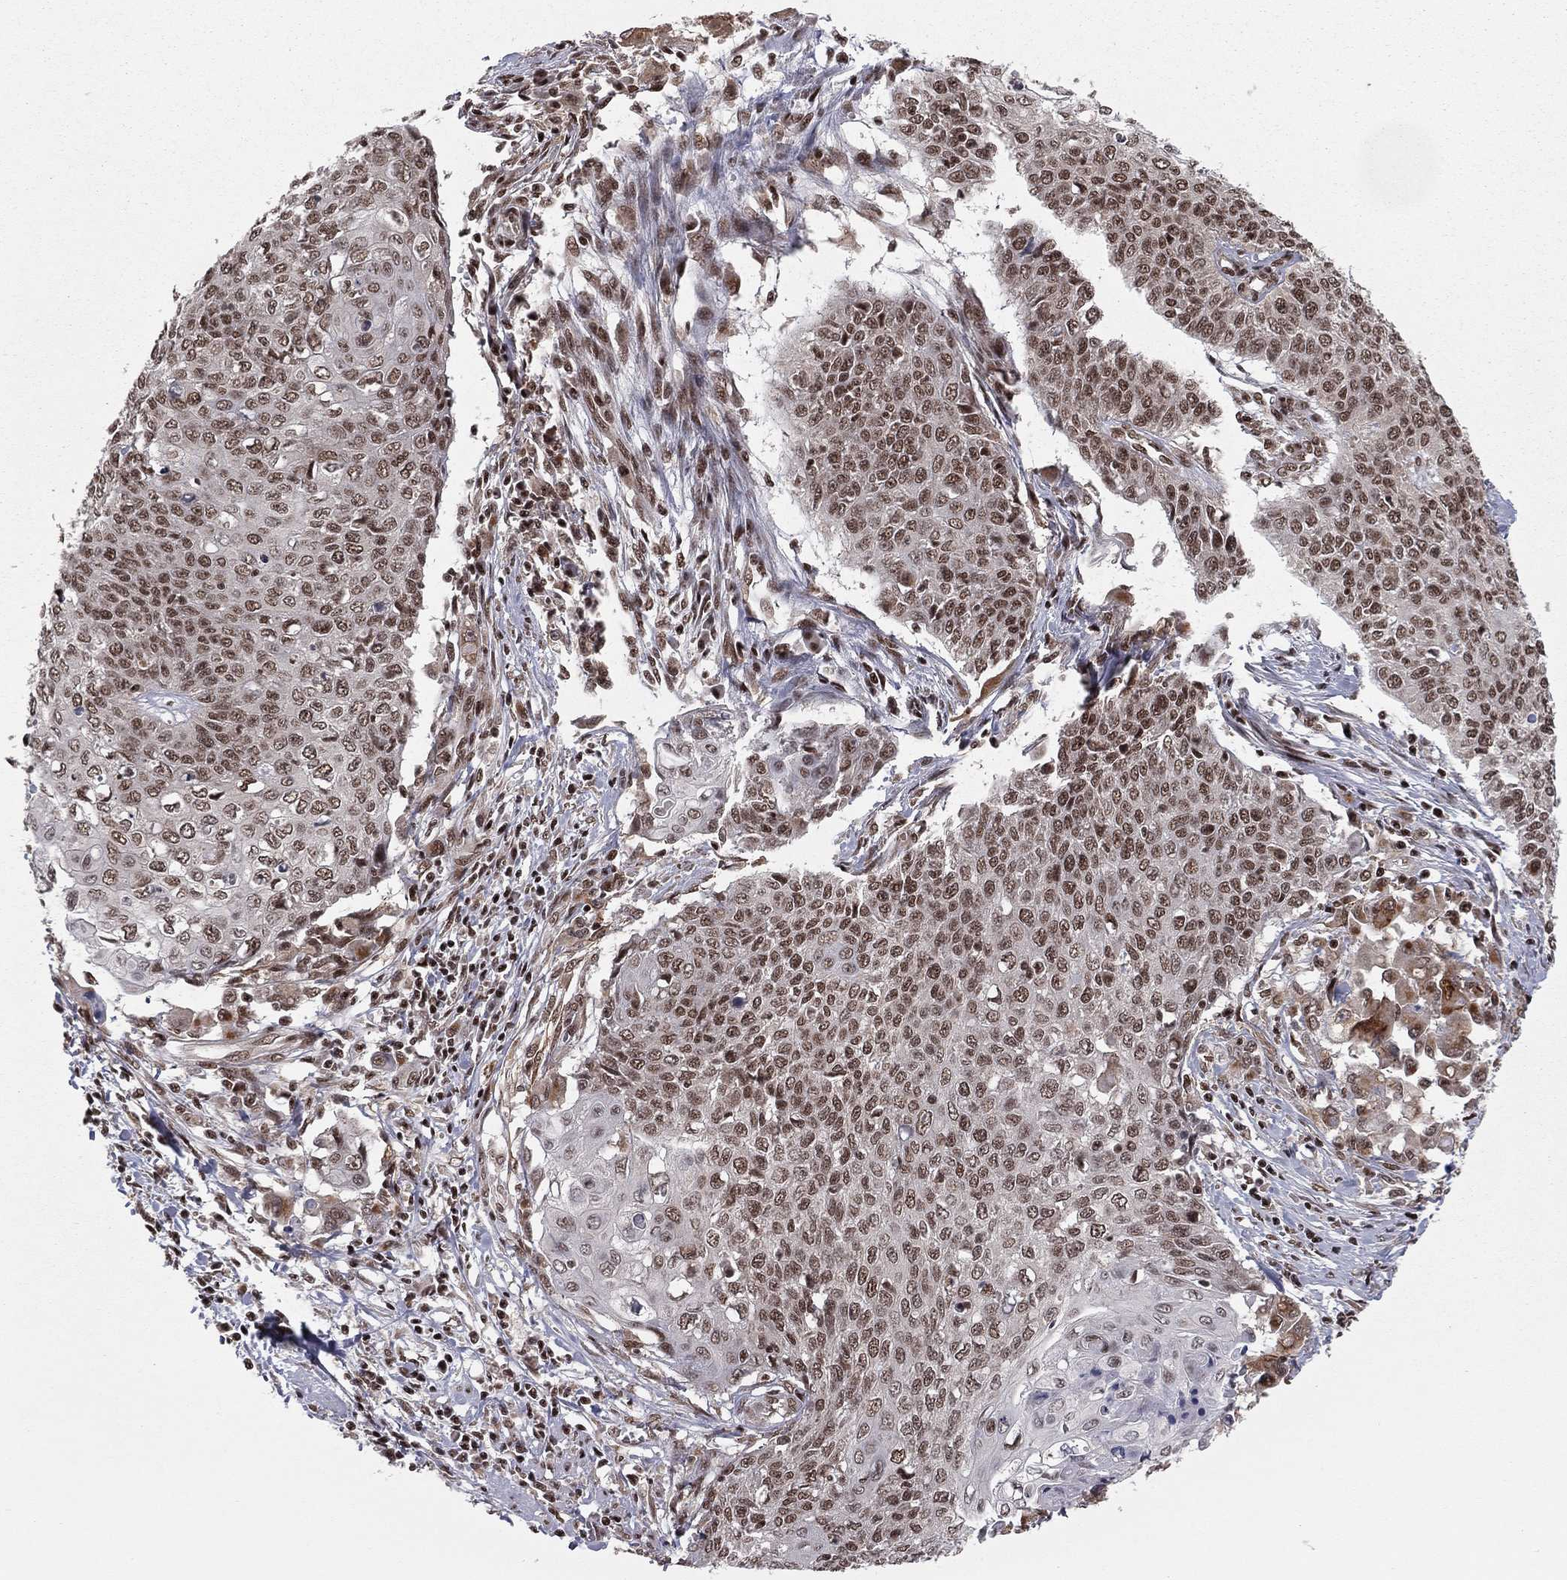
{"staining": {"intensity": "strong", "quantity": "25%-75%", "location": "nuclear"}, "tissue": "cervical cancer", "cell_type": "Tumor cells", "image_type": "cancer", "snomed": [{"axis": "morphology", "description": "Squamous cell carcinoma, NOS"}, {"axis": "topography", "description": "Cervix"}], "caption": "A photomicrograph of cervical squamous cell carcinoma stained for a protein reveals strong nuclear brown staining in tumor cells. (DAB (3,3'-diaminobenzidine) = brown stain, brightfield microscopy at high magnification).", "gene": "NFYB", "patient": {"sex": "female", "age": 39}}